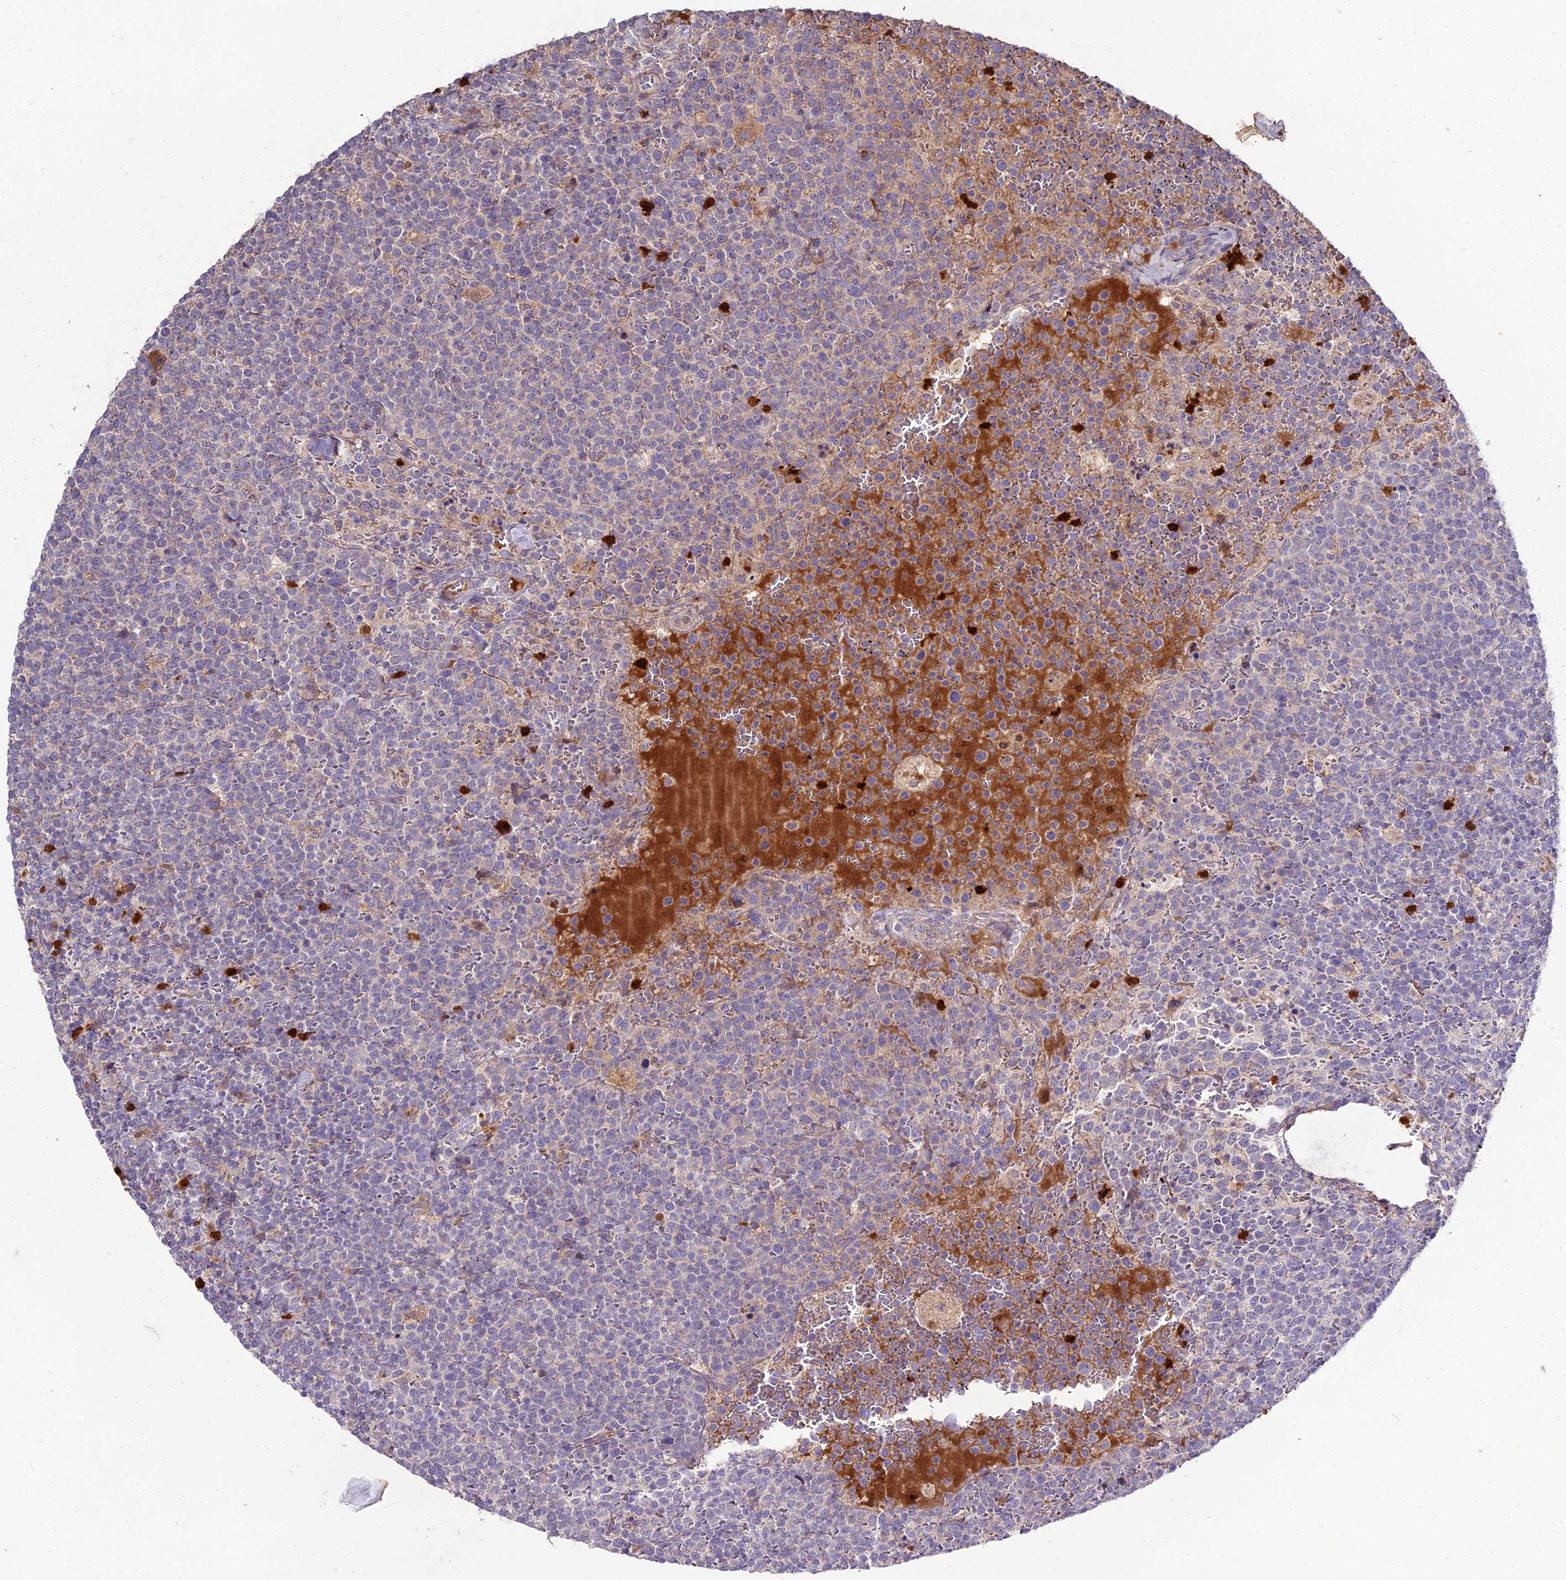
{"staining": {"intensity": "negative", "quantity": "none", "location": "none"}, "tissue": "lymphoma", "cell_type": "Tumor cells", "image_type": "cancer", "snomed": [{"axis": "morphology", "description": "Malignant lymphoma, non-Hodgkin's type, High grade"}, {"axis": "topography", "description": "Lymph node"}], "caption": "Tumor cells show no significant staining in lymphoma.", "gene": "EID2", "patient": {"sex": "male", "age": 61}}